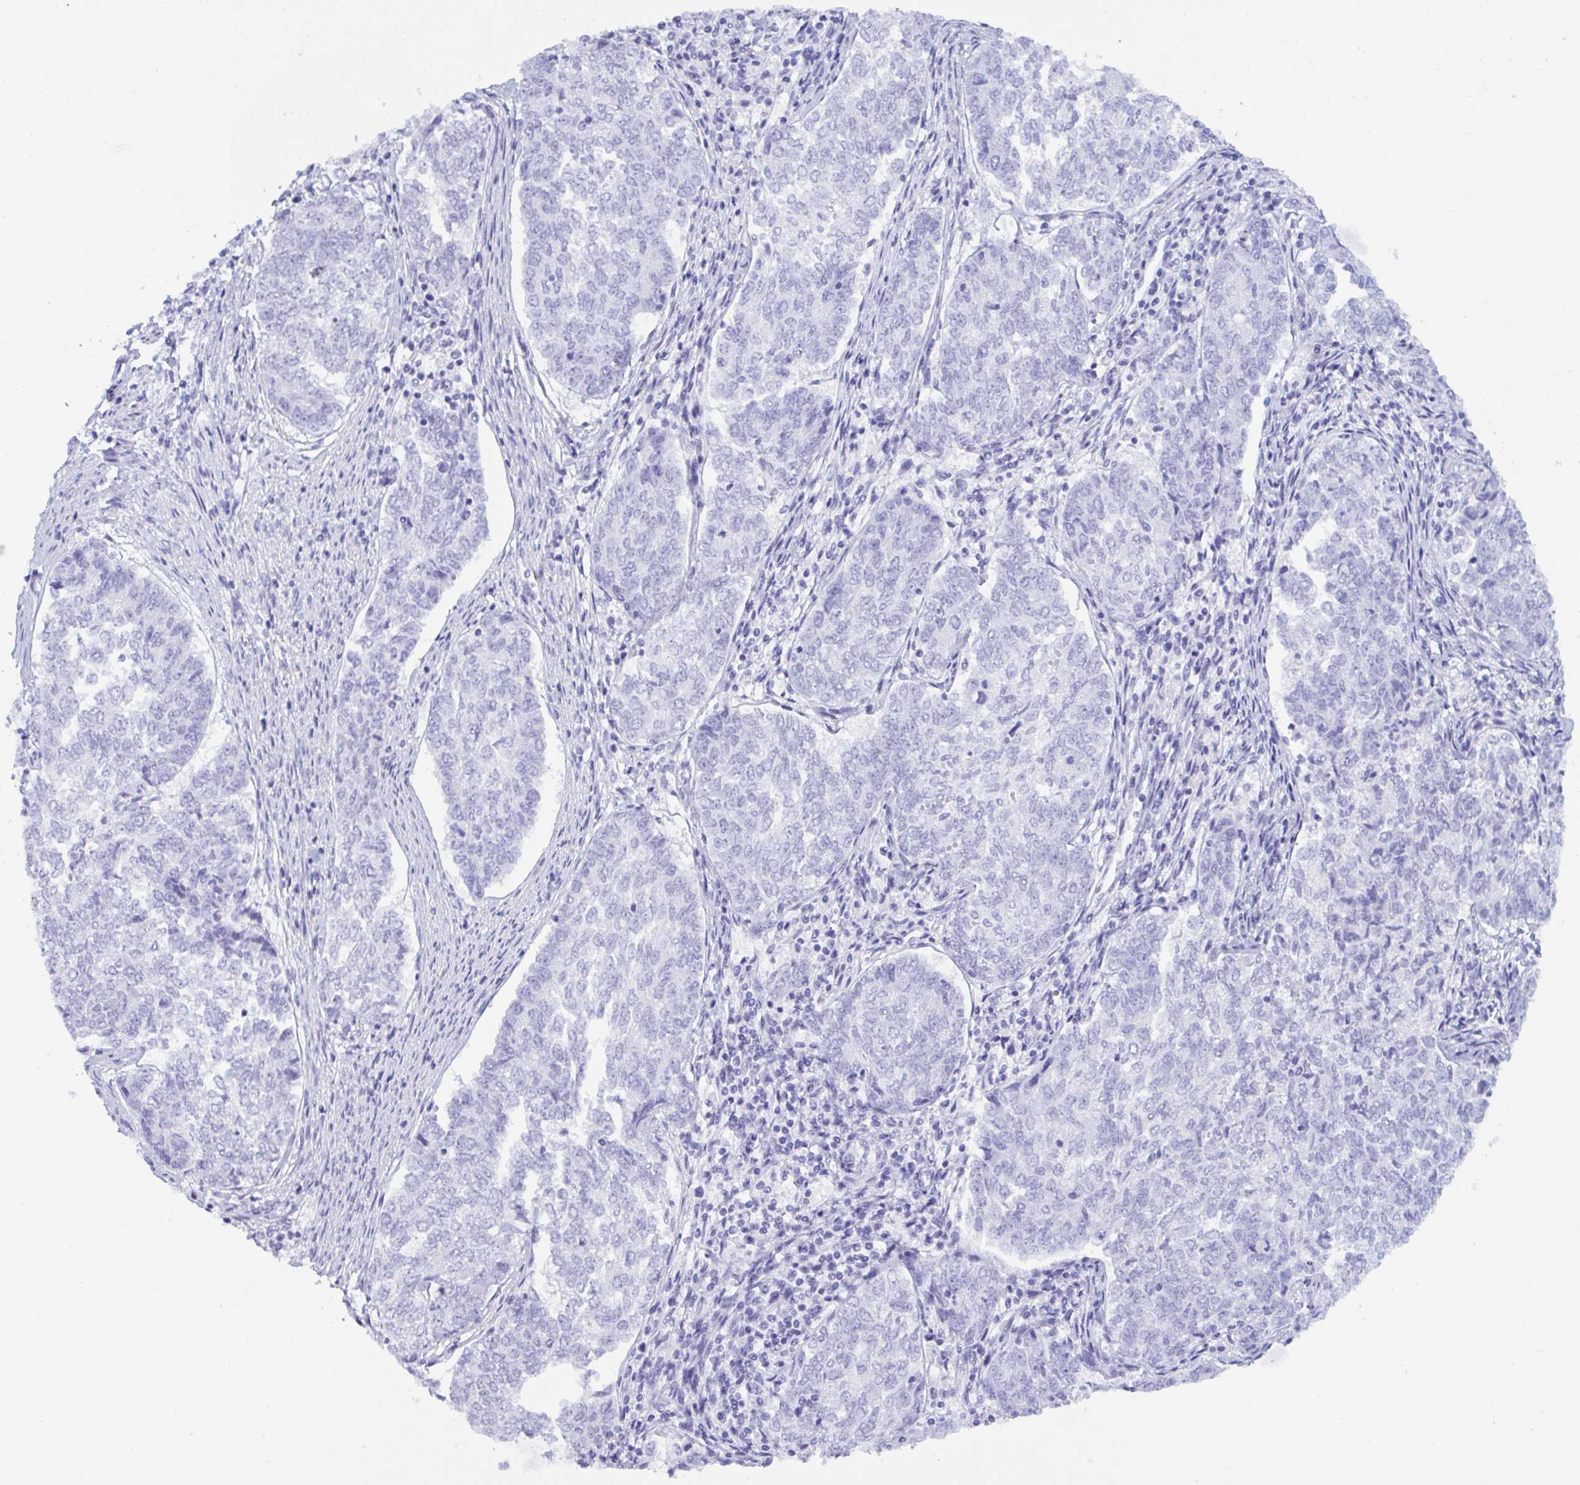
{"staining": {"intensity": "negative", "quantity": "none", "location": "none"}, "tissue": "endometrial cancer", "cell_type": "Tumor cells", "image_type": "cancer", "snomed": [{"axis": "morphology", "description": "Adenocarcinoma, NOS"}, {"axis": "topography", "description": "Endometrium"}], "caption": "This is an immunohistochemistry (IHC) histopathology image of human adenocarcinoma (endometrial). There is no positivity in tumor cells.", "gene": "MRGPRG", "patient": {"sex": "female", "age": 80}}